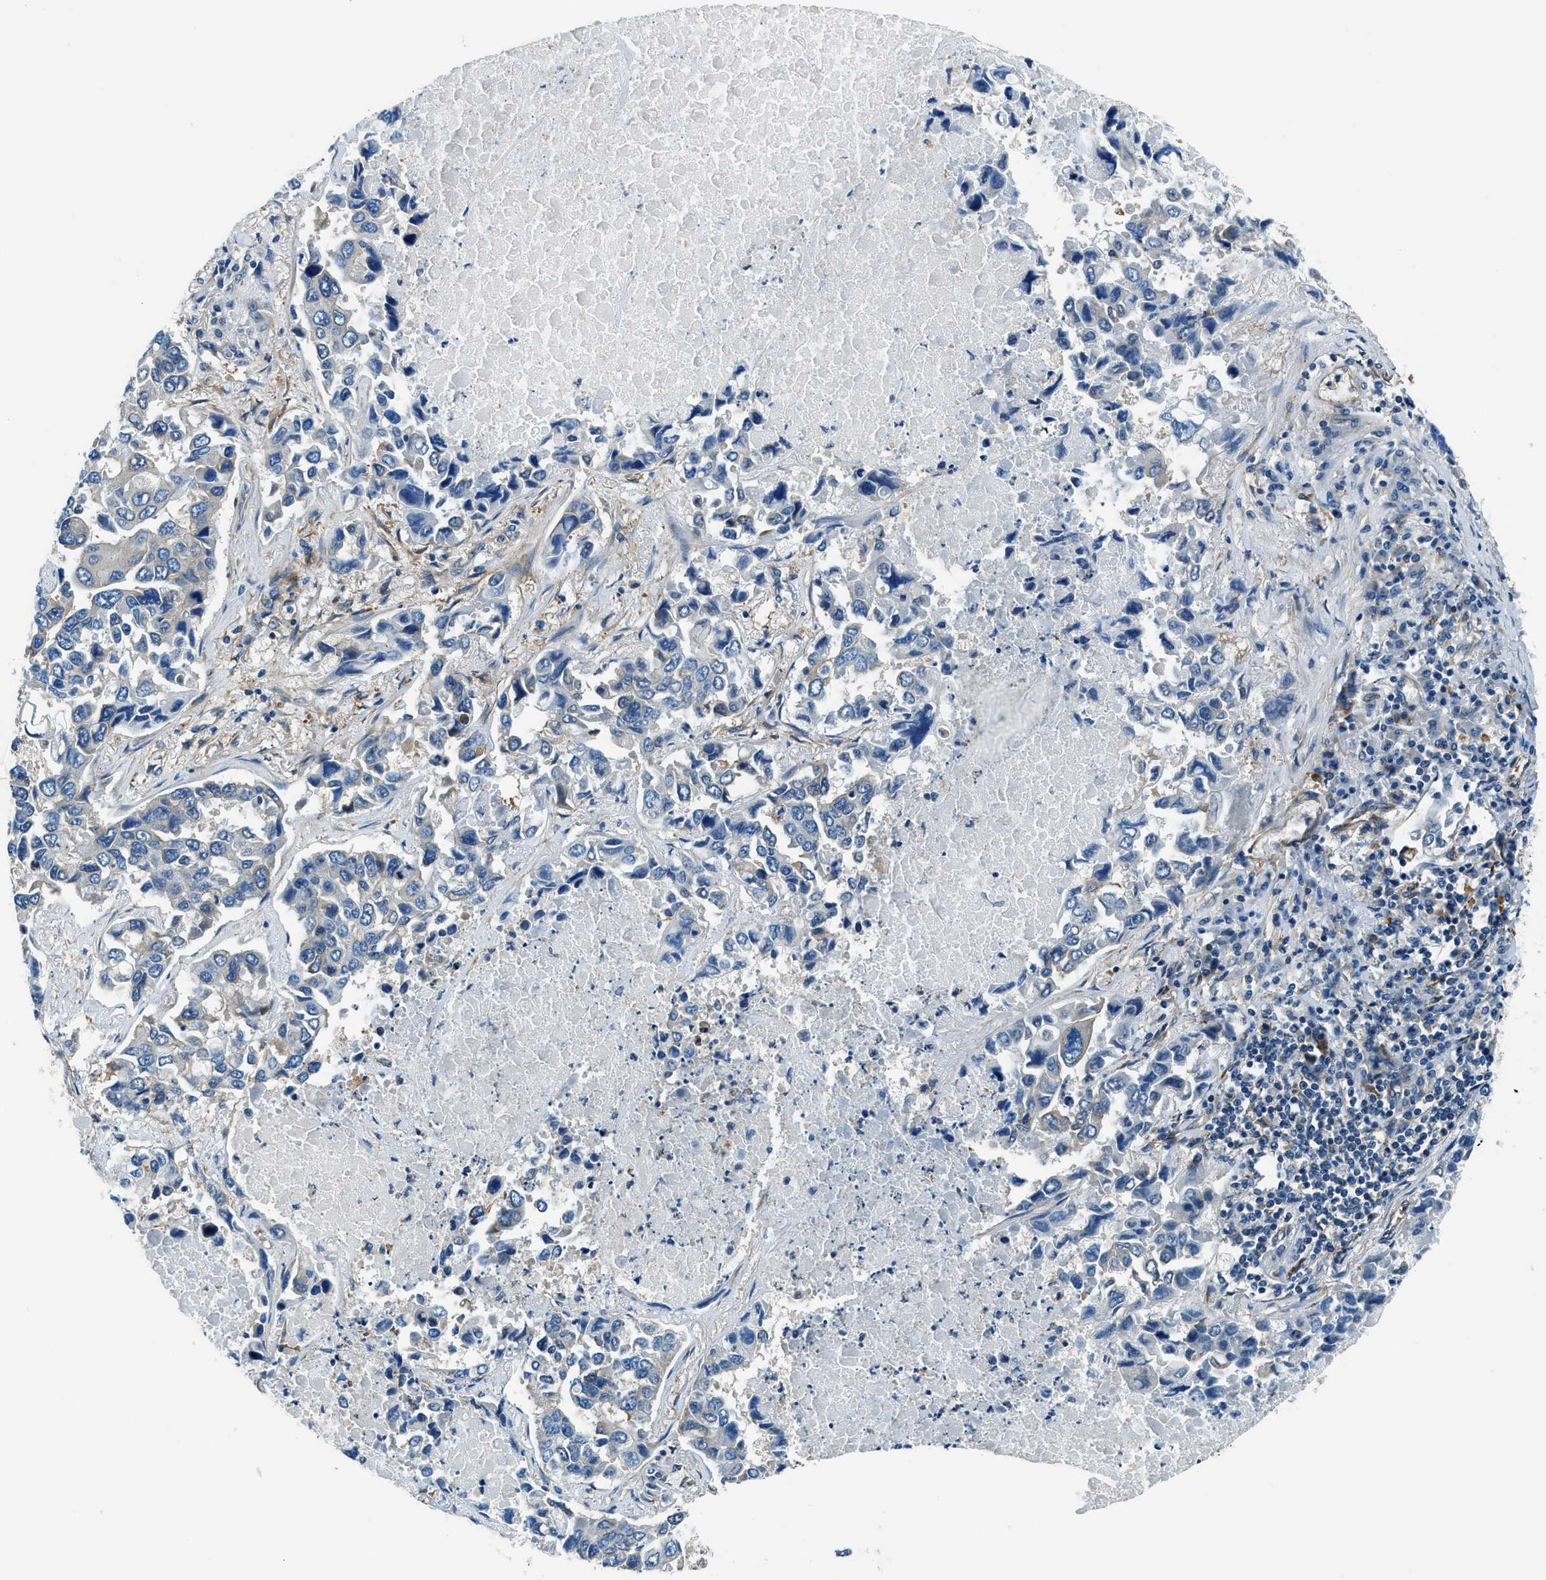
{"staining": {"intensity": "negative", "quantity": "none", "location": "none"}, "tissue": "lung cancer", "cell_type": "Tumor cells", "image_type": "cancer", "snomed": [{"axis": "morphology", "description": "Adenocarcinoma, NOS"}, {"axis": "topography", "description": "Lung"}], "caption": "Immunohistochemical staining of lung cancer (adenocarcinoma) exhibits no significant positivity in tumor cells. (DAB immunohistochemistry (IHC) with hematoxylin counter stain).", "gene": "SLC19A2", "patient": {"sex": "male", "age": 64}}